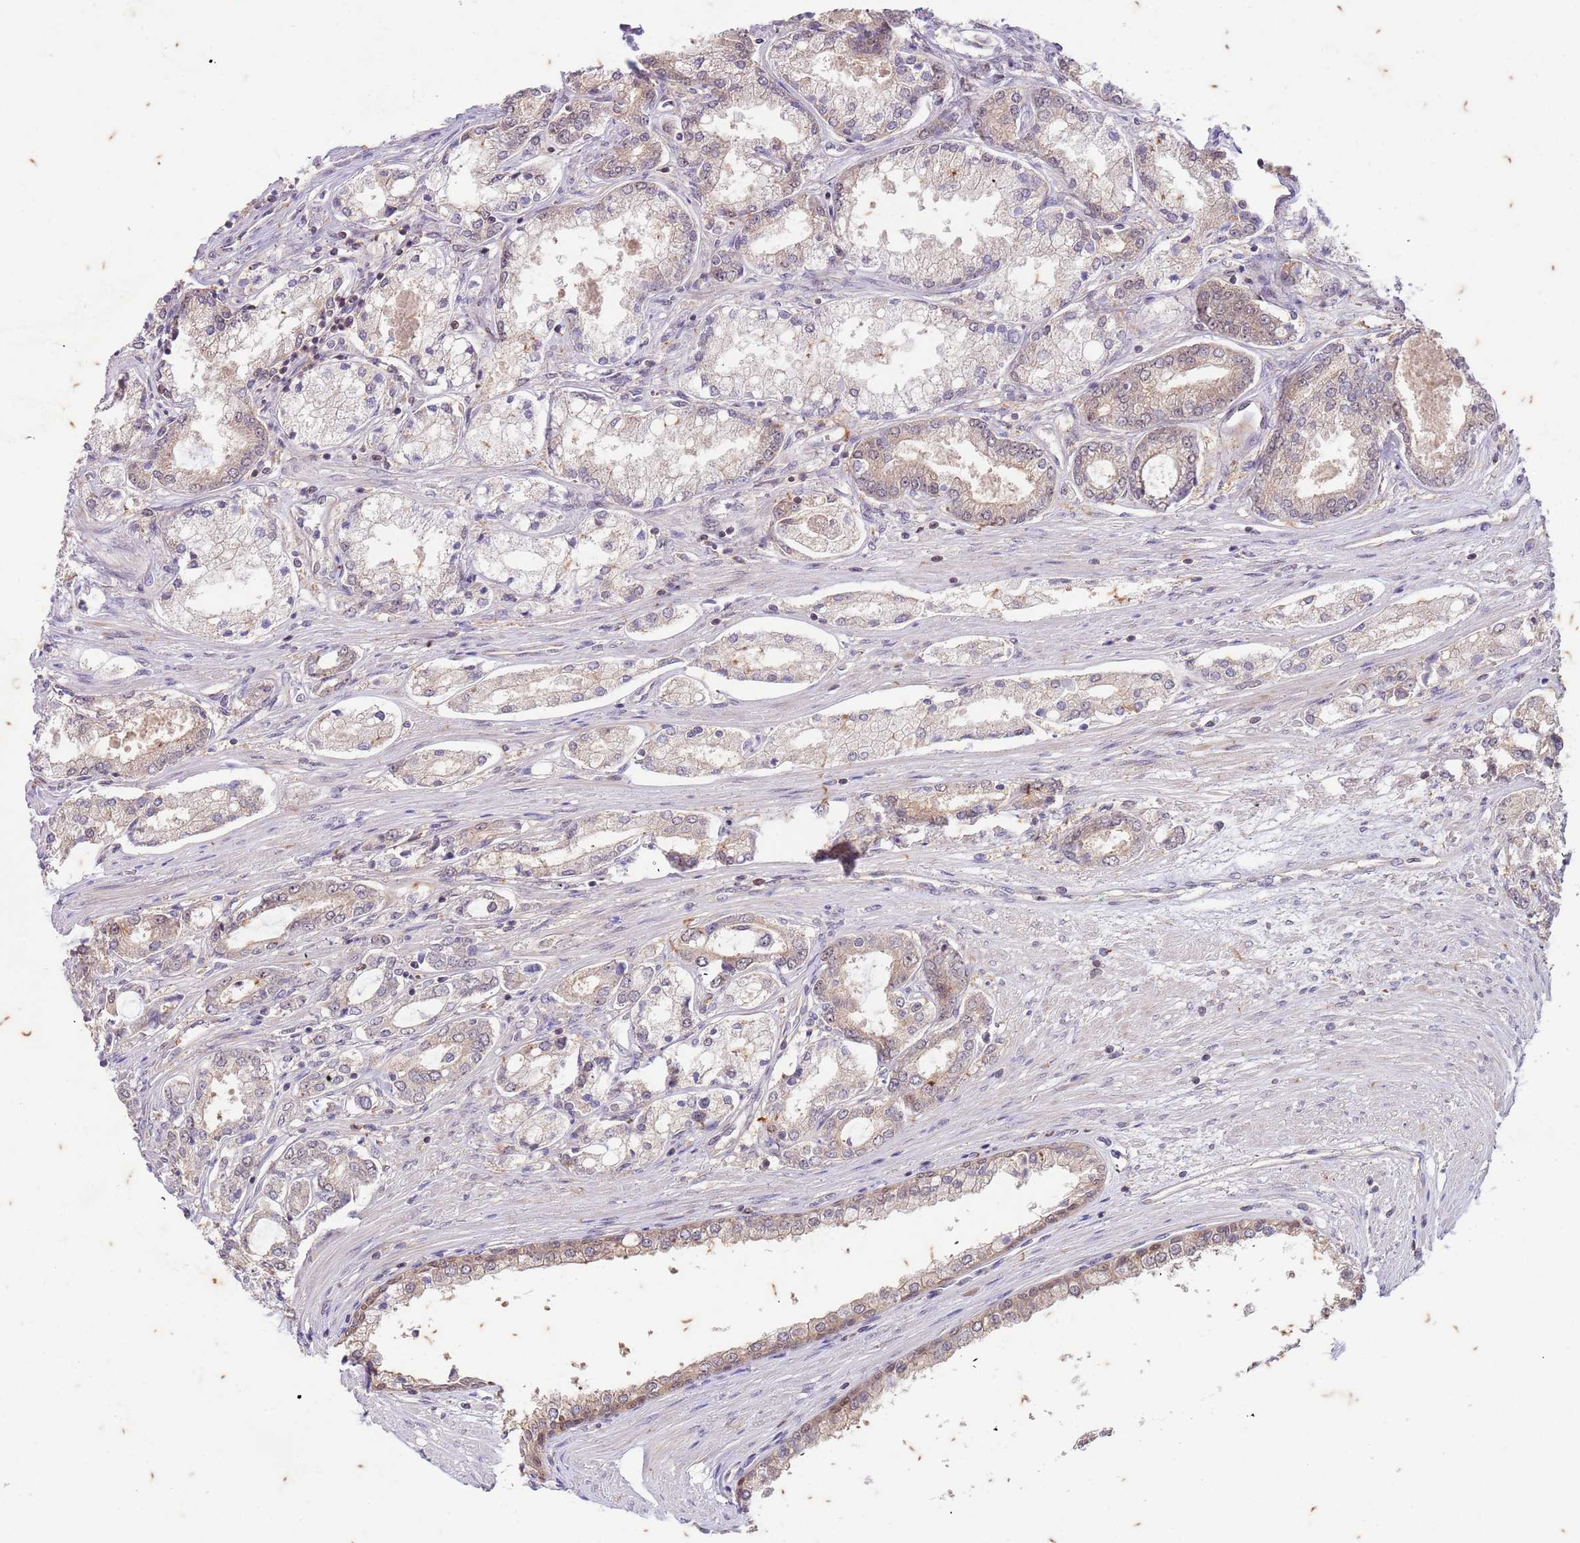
{"staining": {"intensity": "weak", "quantity": "<25%", "location": "cytoplasmic/membranous"}, "tissue": "prostate cancer", "cell_type": "Tumor cells", "image_type": "cancer", "snomed": [{"axis": "morphology", "description": "Adenocarcinoma, Low grade"}, {"axis": "topography", "description": "Prostate"}], "caption": "IHC photomicrograph of neoplastic tissue: prostate cancer stained with DAB shows no significant protein expression in tumor cells. Brightfield microscopy of IHC stained with DAB (brown) and hematoxylin (blue), captured at high magnification.", "gene": "RAPGEF3", "patient": {"sex": "male", "age": 68}}